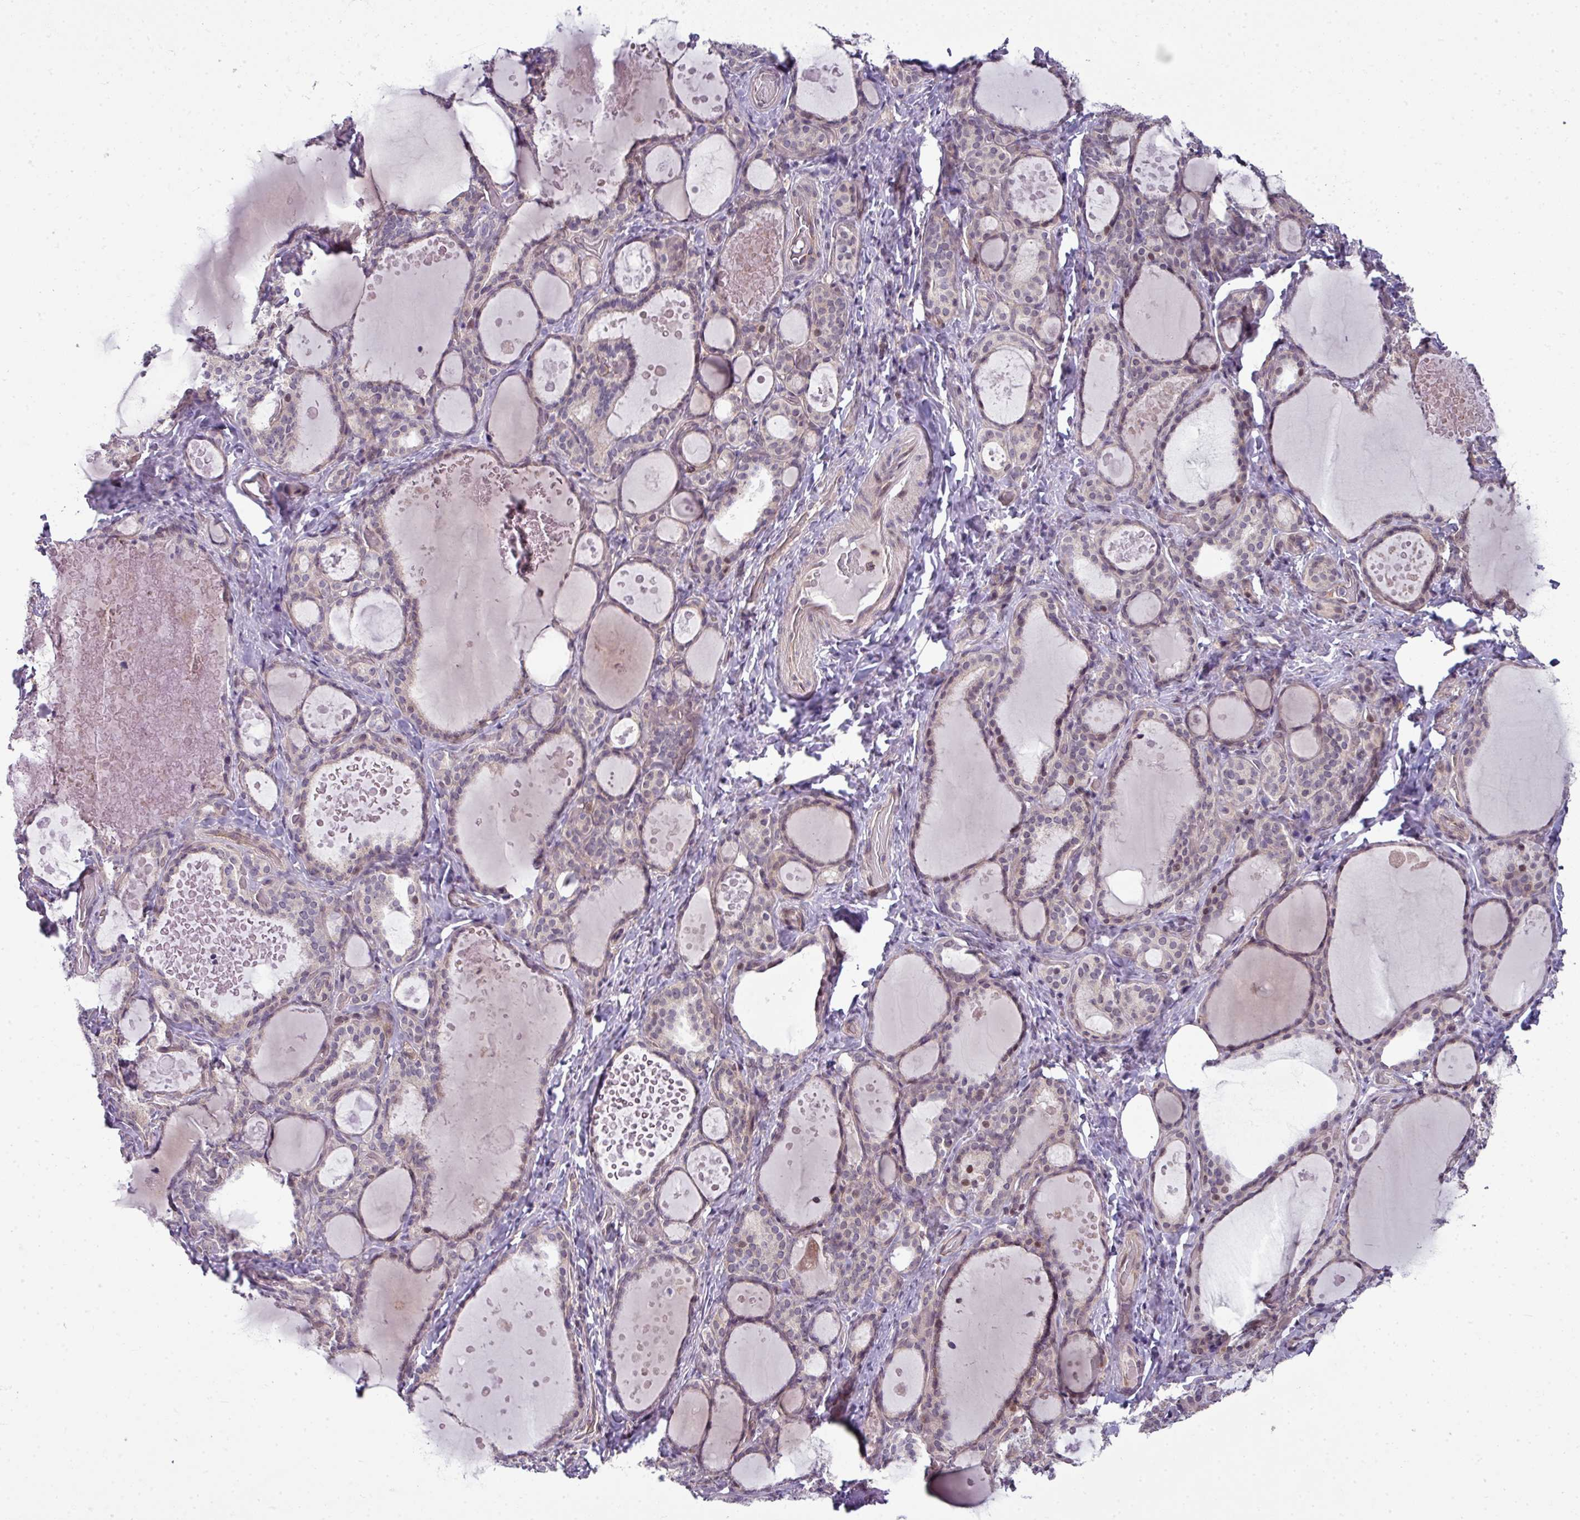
{"staining": {"intensity": "weak", "quantity": "<25%", "location": "cytoplasmic/membranous"}, "tissue": "thyroid gland", "cell_type": "Glandular cells", "image_type": "normal", "snomed": [{"axis": "morphology", "description": "Normal tissue, NOS"}, {"axis": "topography", "description": "Thyroid gland"}], "caption": "The photomicrograph displays no significant expression in glandular cells of thyroid gland.", "gene": "STAT5A", "patient": {"sex": "female", "age": 46}}